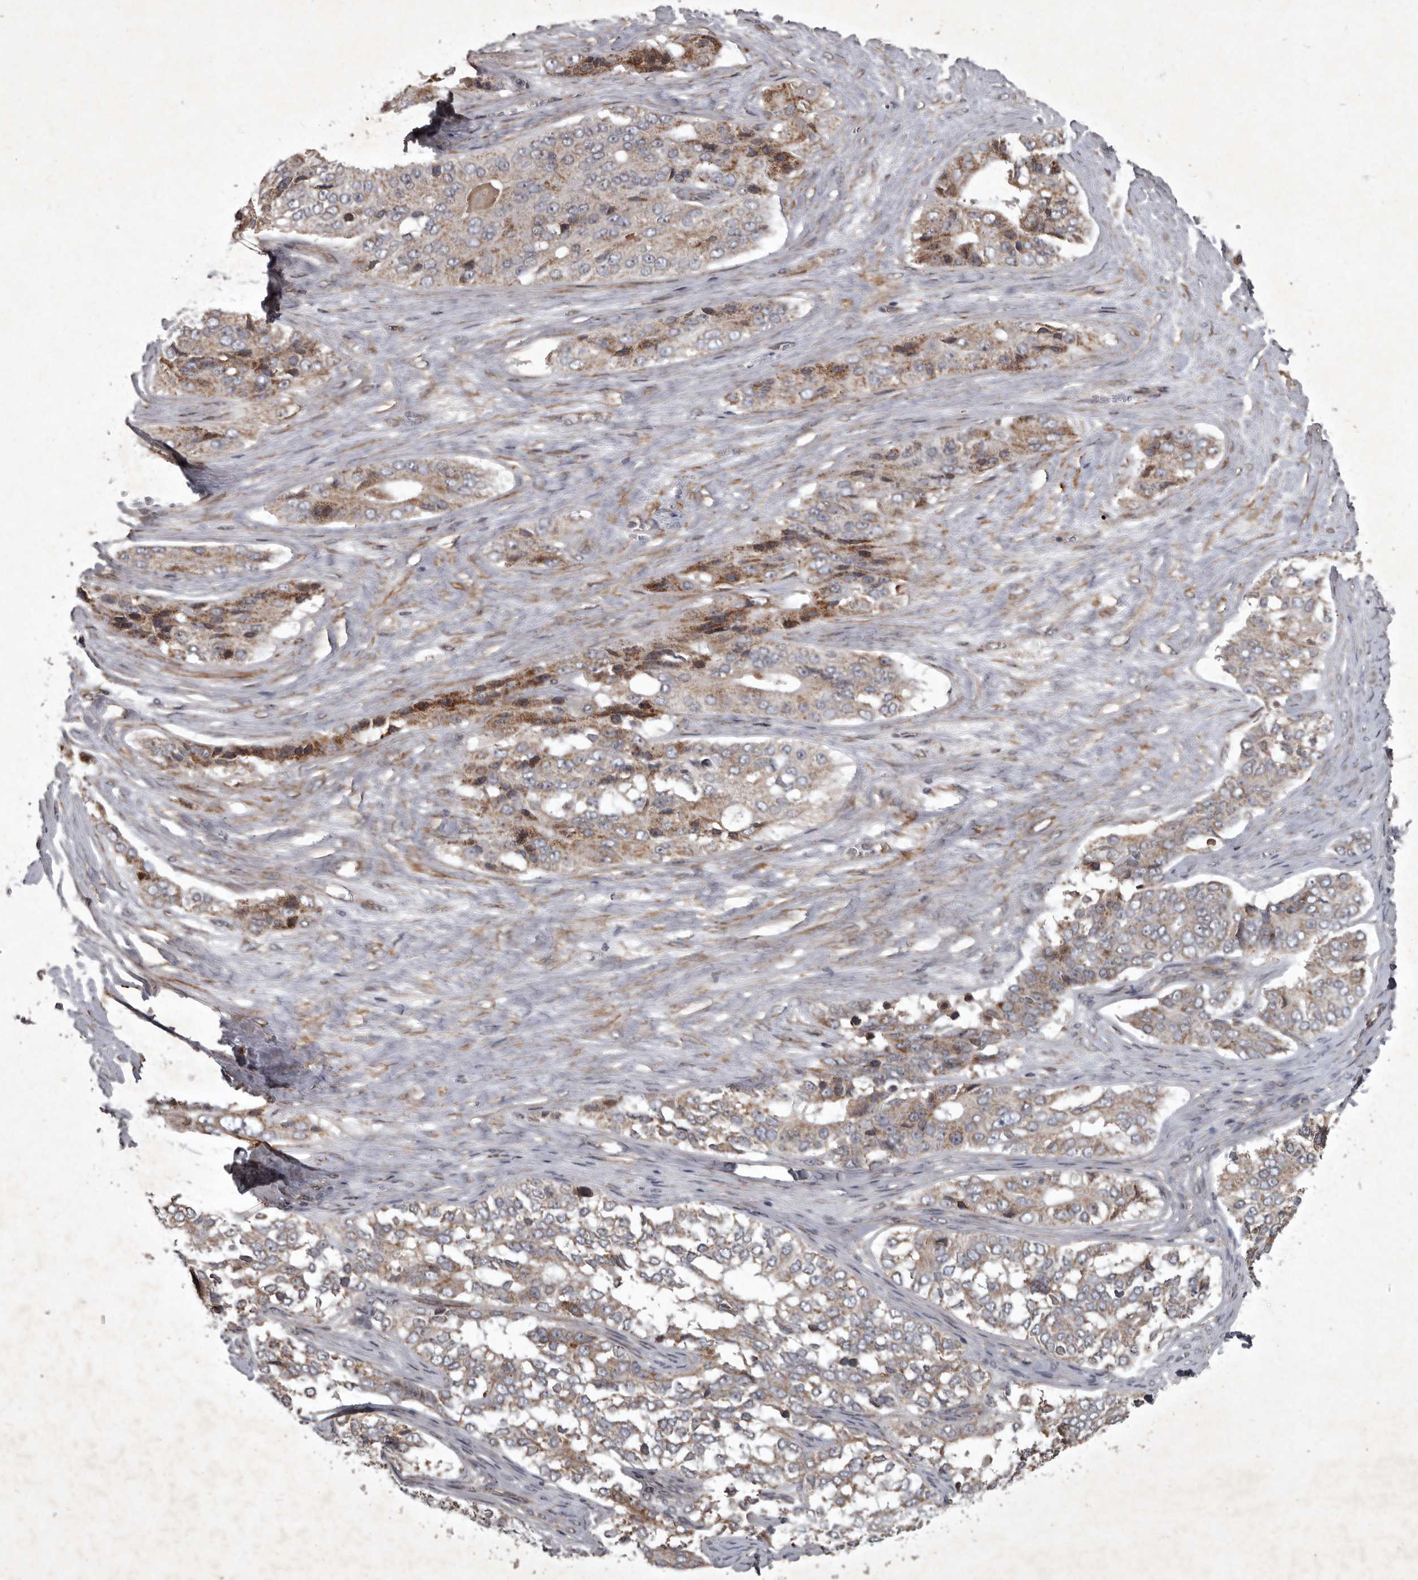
{"staining": {"intensity": "moderate", "quantity": "25%-75%", "location": "cytoplasmic/membranous"}, "tissue": "ovarian cancer", "cell_type": "Tumor cells", "image_type": "cancer", "snomed": [{"axis": "morphology", "description": "Carcinoma, endometroid"}, {"axis": "topography", "description": "Ovary"}], "caption": "This is an image of immunohistochemistry staining of ovarian cancer, which shows moderate positivity in the cytoplasmic/membranous of tumor cells.", "gene": "MRPS15", "patient": {"sex": "female", "age": 51}}